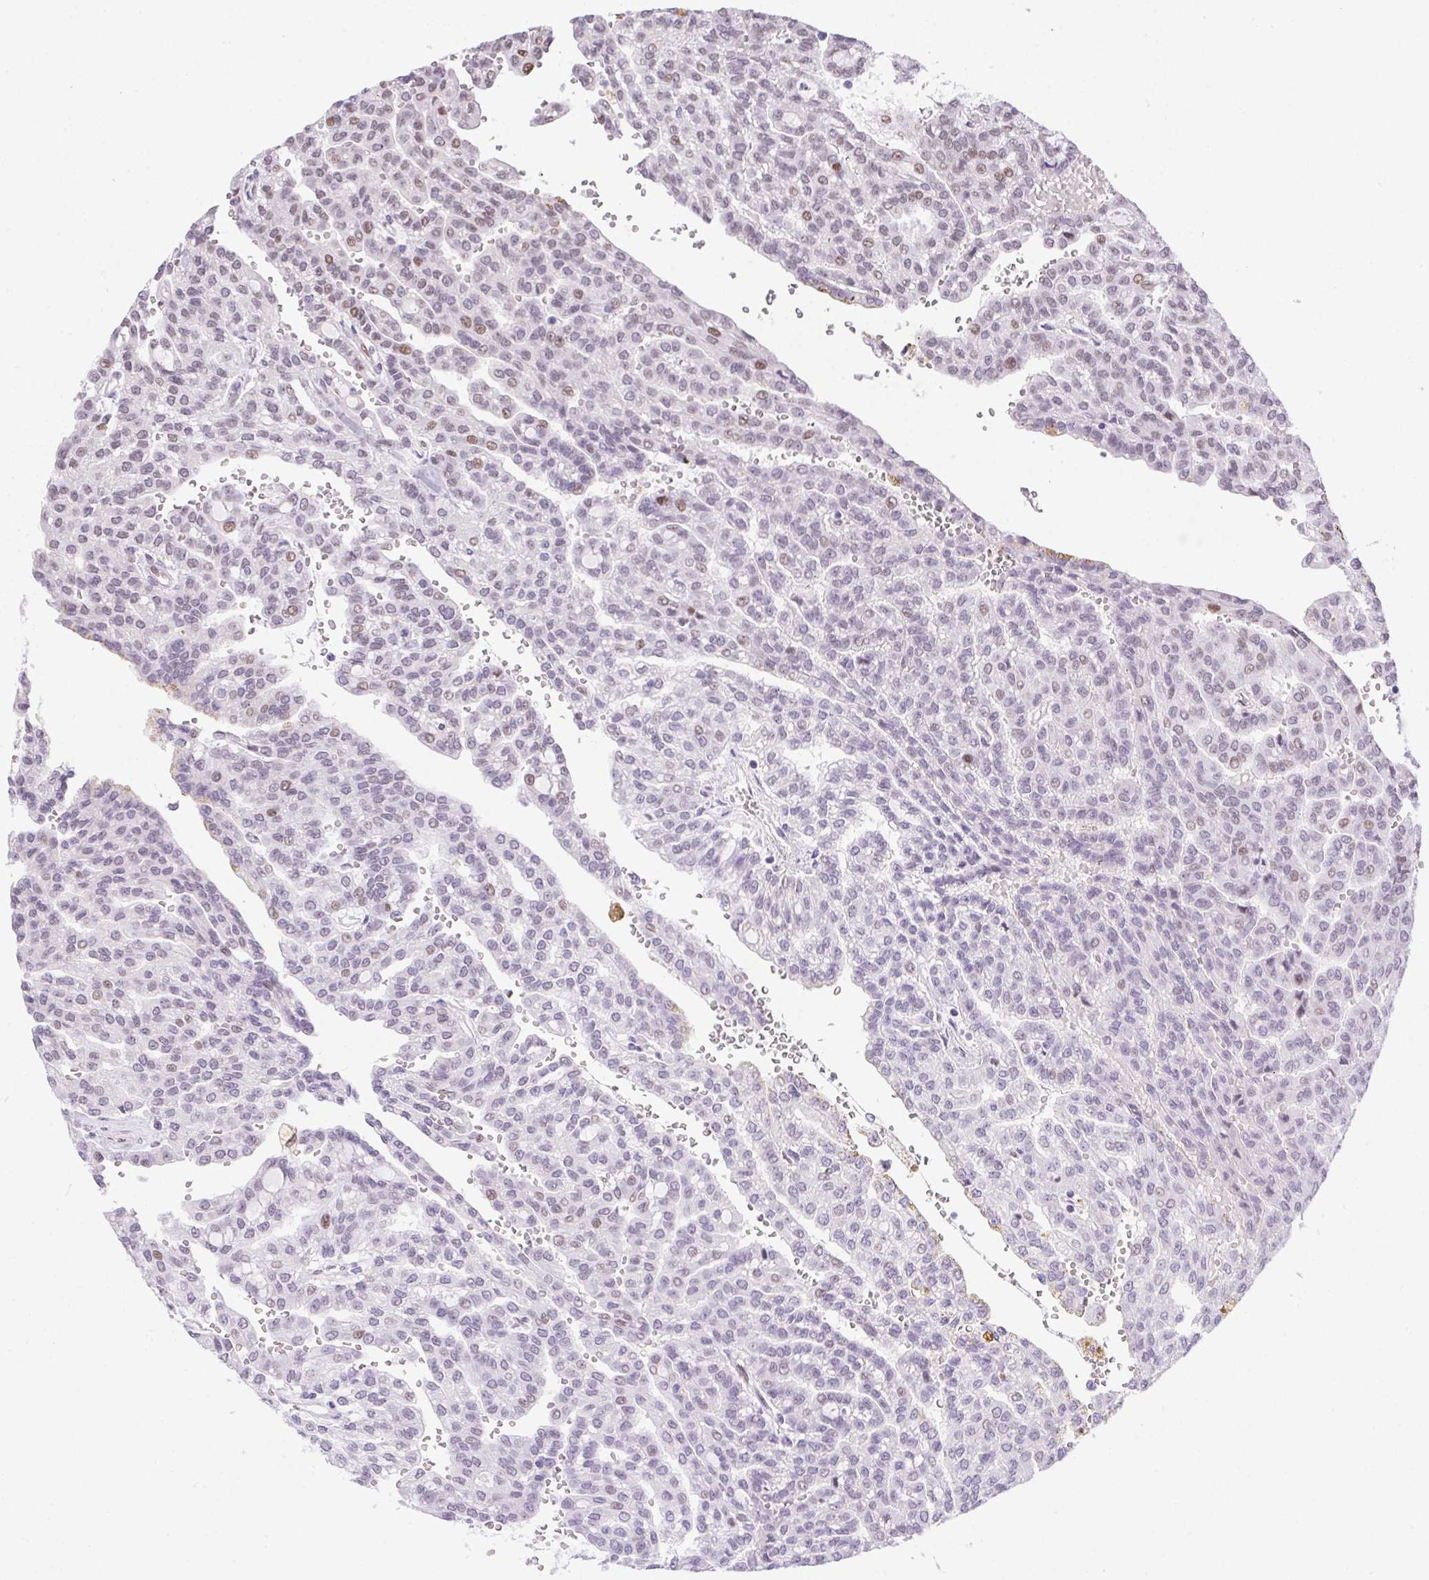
{"staining": {"intensity": "weak", "quantity": "<25%", "location": "nuclear"}, "tissue": "renal cancer", "cell_type": "Tumor cells", "image_type": "cancer", "snomed": [{"axis": "morphology", "description": "Adenocarcinoma, NOS"}, {"axis": "topography", "description": "Kidney"}], "caption": "DAB immunohistochemical staining of renal cancer exhibits no significant staining in tumor cells. (Brightfield microscopy of DAB immunohistochemistry at high magnification).", "gene": "SP9", "patient": {"sex": "male", "age": 63}}